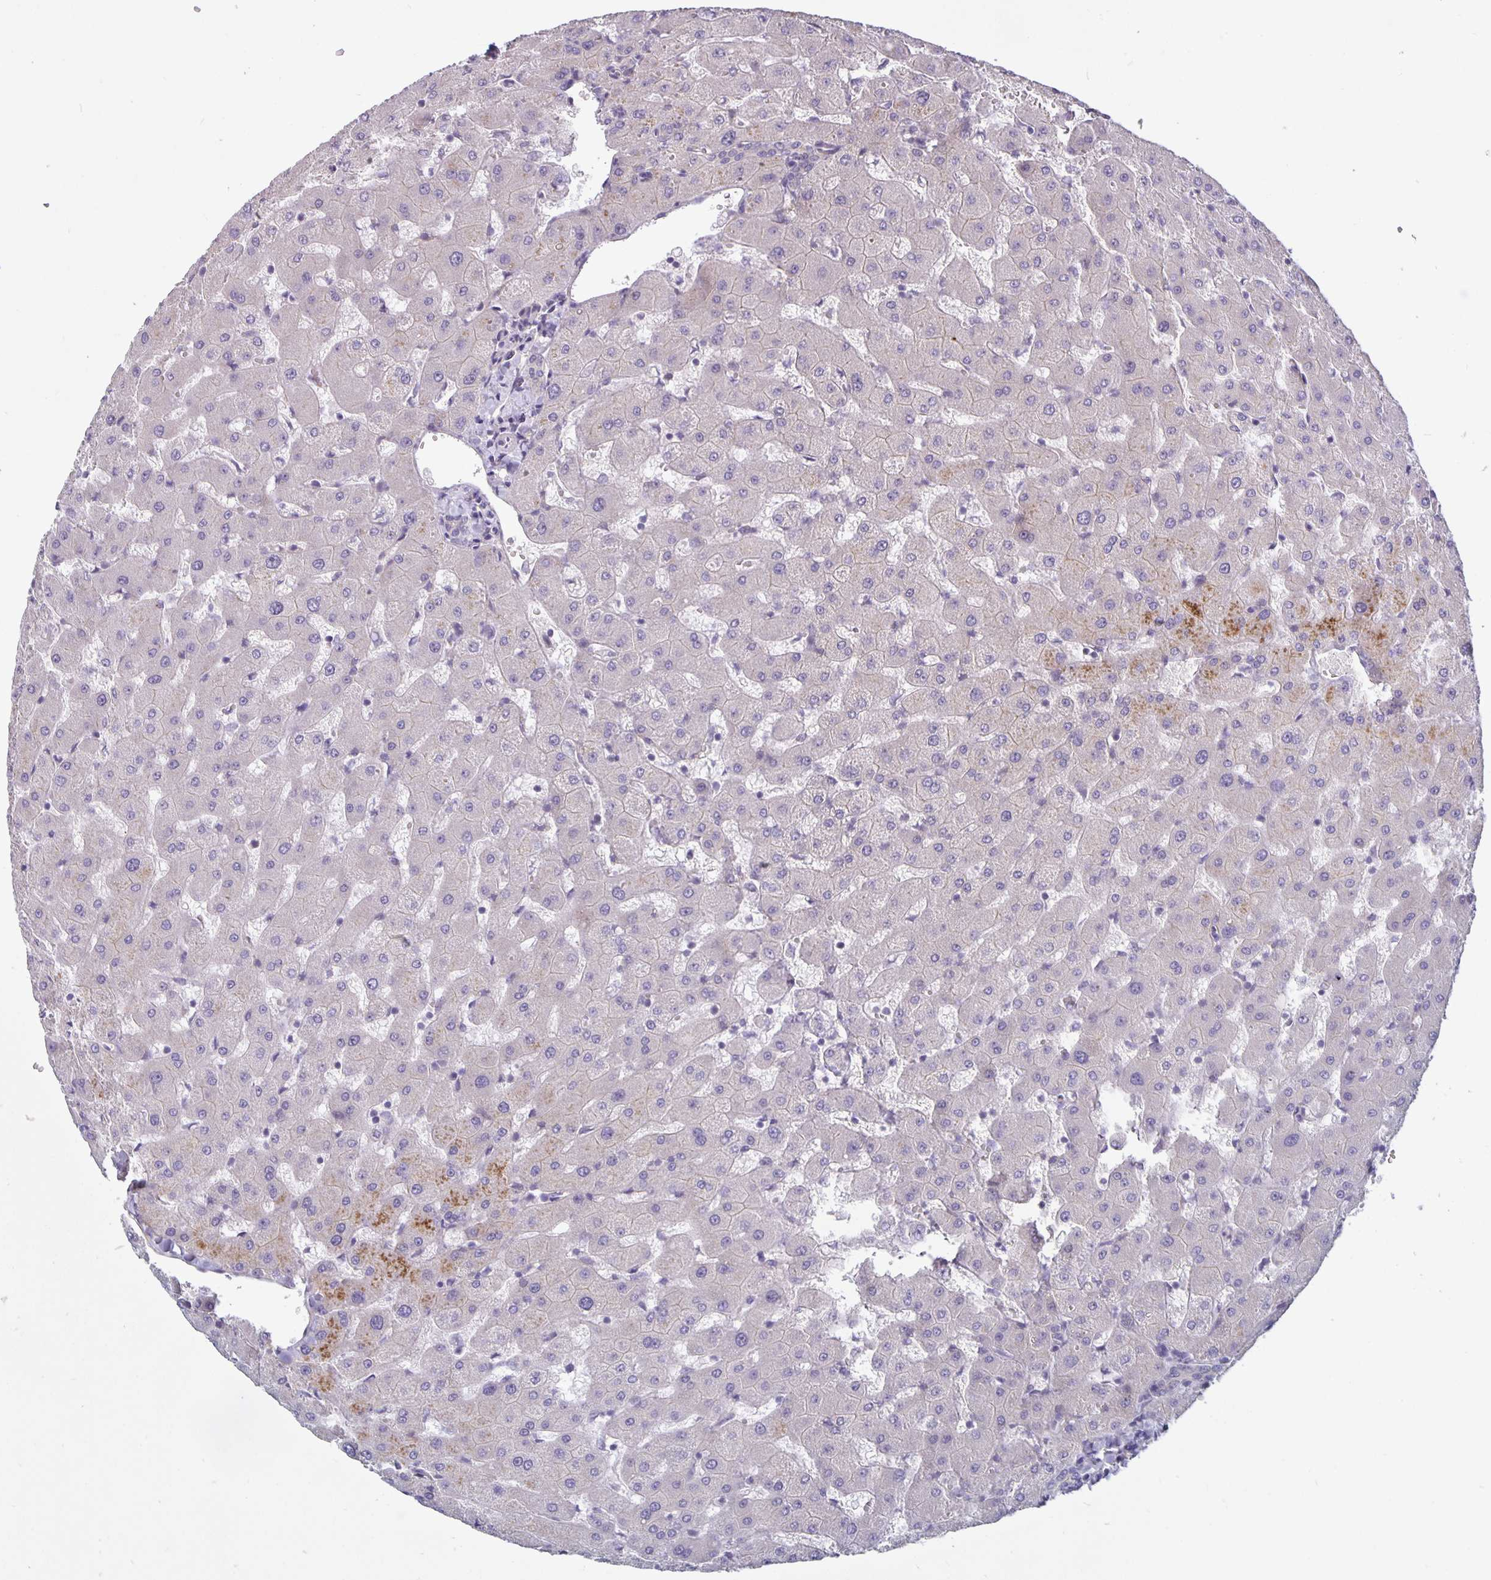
{"staining": {"intensity": "negative", "quantity": "none", "location": "none"}, "tissue": "liver", "cell_type": "Cholangiocytes", "image_type": "normal", "snomed": [{"axis": "morphology", "description": "Normal tissue, NOS"}, {"axis": "topography", "description": "Liver"}], "caption": "Immunohistochemistry photomicrograph of normal human liver stained for a protein (brown), which exhibits no positivity in cholangiocytes.", "gene": "ARVCF", "patient": {"sex": "female", "age": 63}}